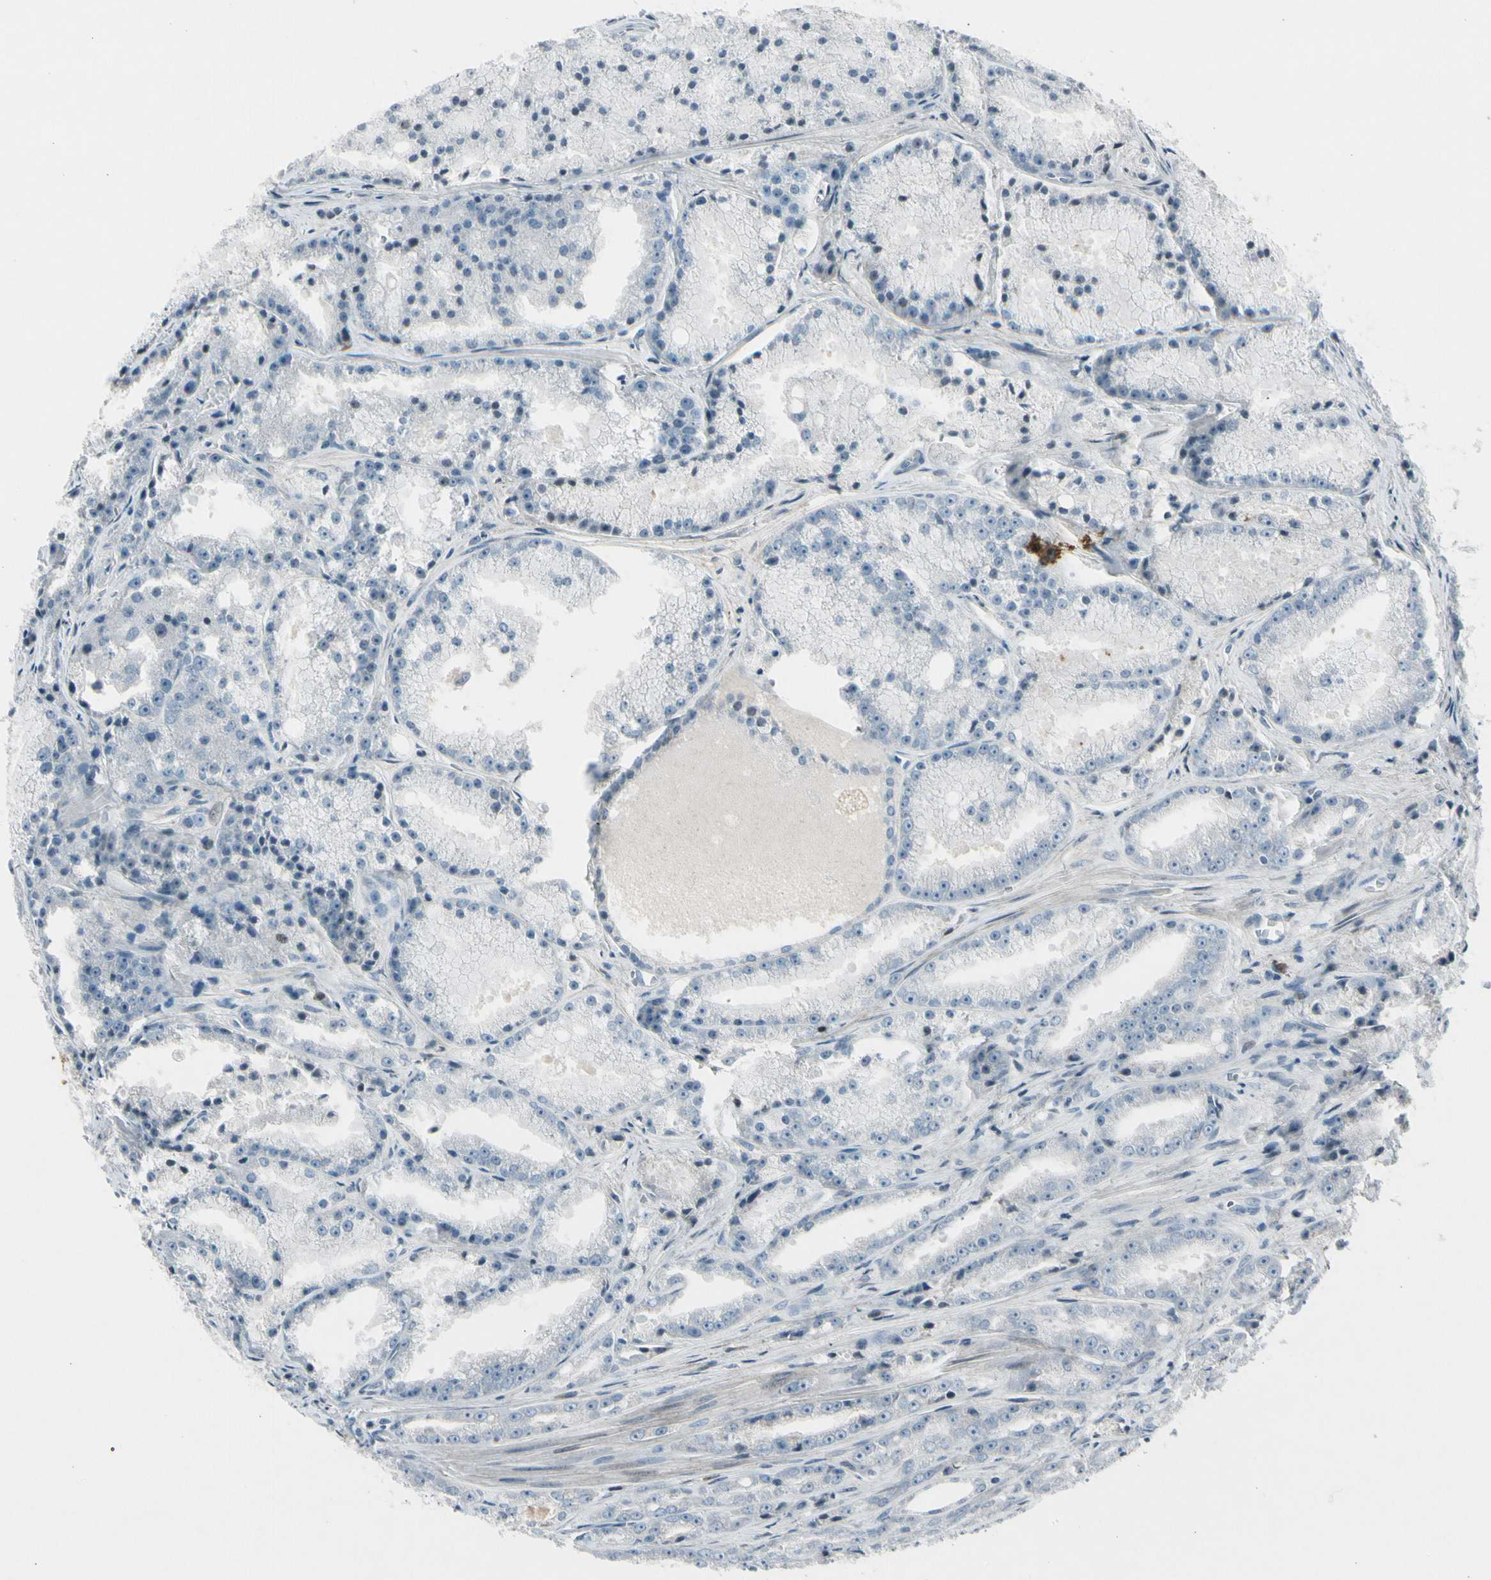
{"staining": {"intensity": "negative", "quantity": "none", "location": "none"}, "tissue": "prostate cancer", "cell_type": "Tumor cells", "image_type": "cancer", "snomed": [{"axis": "morphology", "description": "Adenocarcinoma, Low grade"}, {"axis": "topography", "description": "Prostate"}], "caption": "Tumor cells are negative for brown protein staining in prostate low-grade adenocarcinoma.", "gene": "PDPN", "patient": {"sex": "male", "age": 64}}